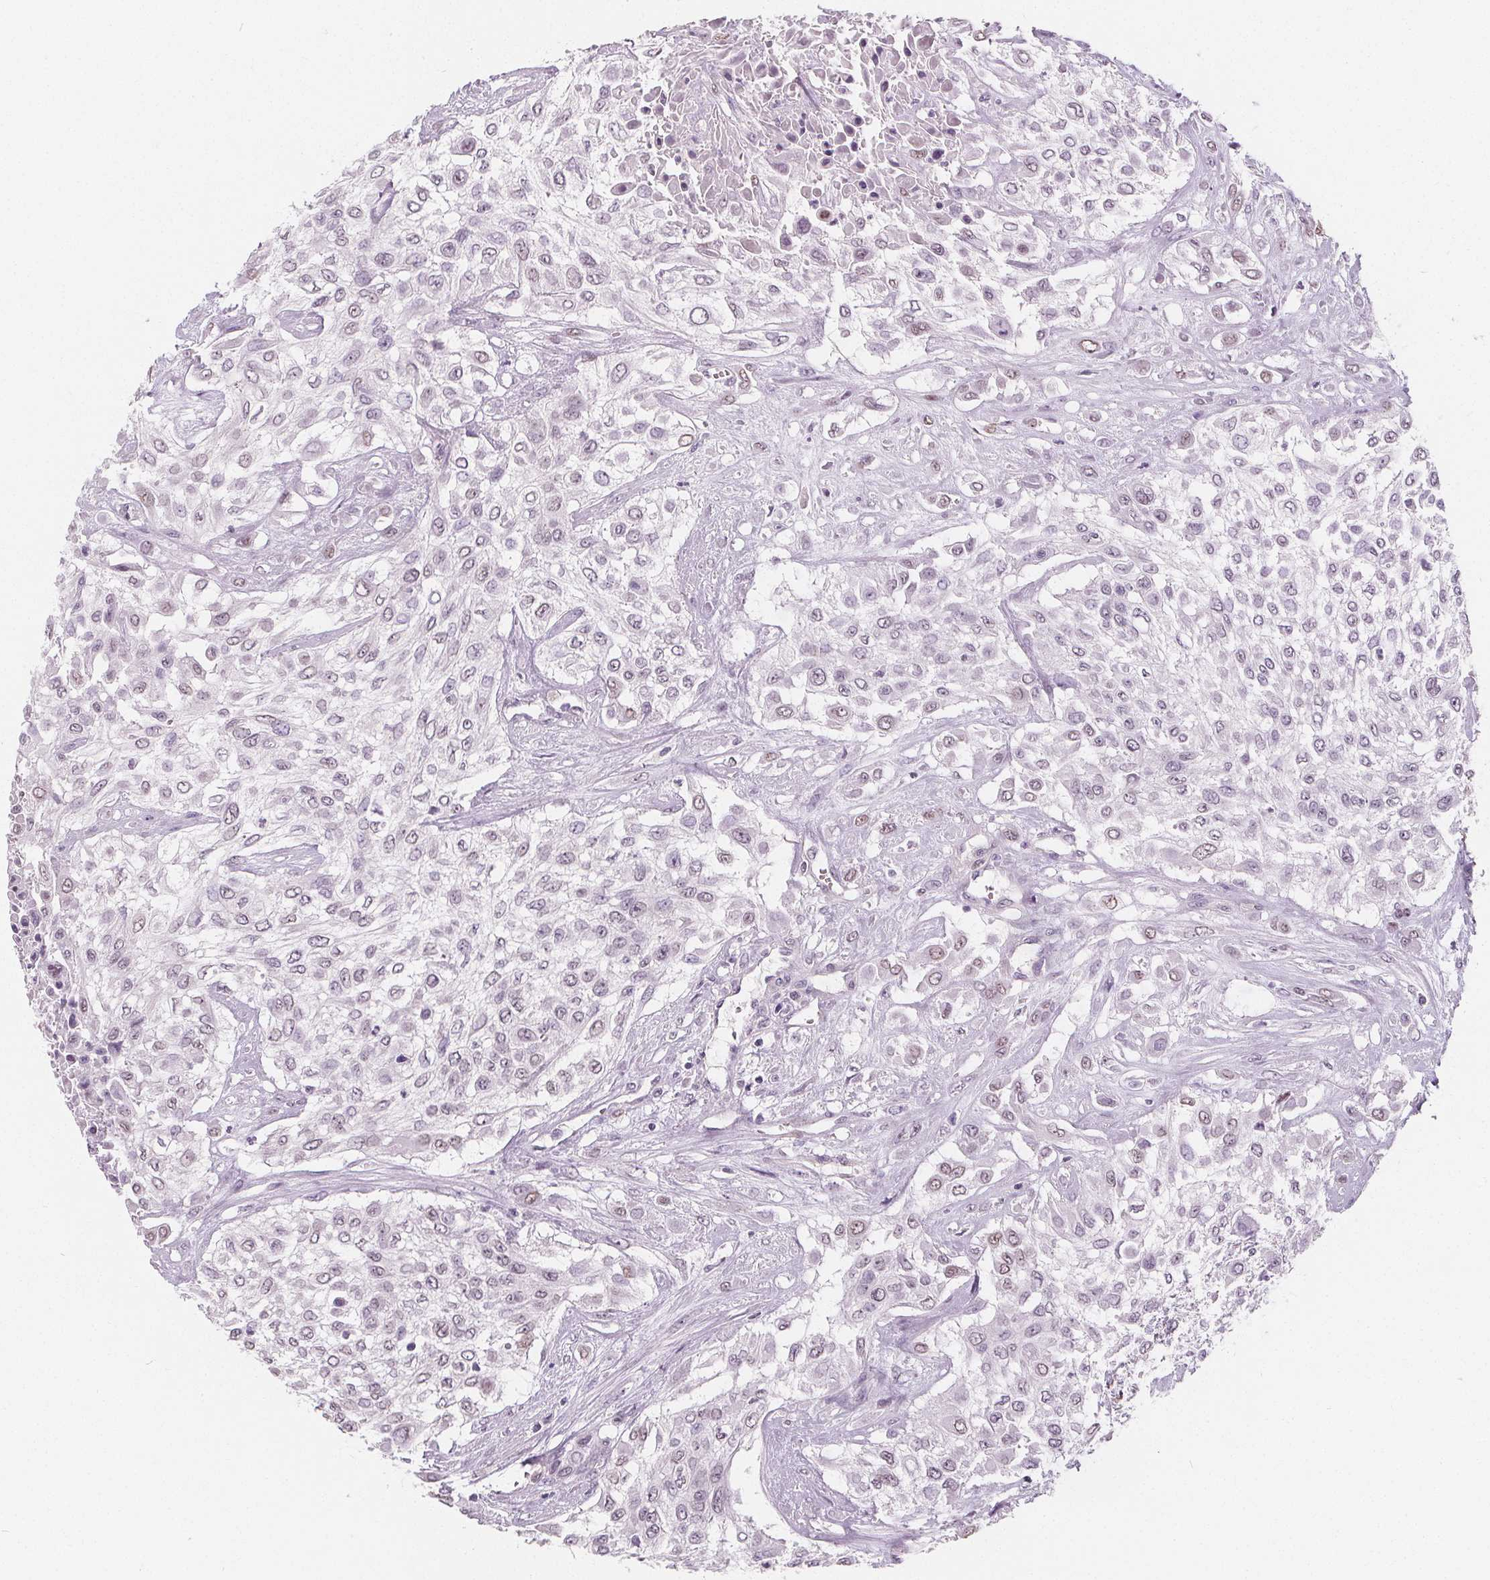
{"staining": {"intensity": "weak", "quantity": "<25%", "location": "nuclear"}, "tissue": "urothelial cancer", "cell_type": "Tumor cells", "image_type": "cancer", "snomed": [{"axis": "morphology", "description": "Urothelial carcinoma, High grade"}, {"axis": "topography", "description": "Urinary bladder"}], "caption": "Urothelial cancer was stained to show a protein in brown. There is no significant positivity in tumor cells. (Stains: DAB immunohistochemistry with hematoxylin counter stain, Microscopy: brightfield microscopy at high magnification).", "gene": "DBX2", "patient": {"sex": "male", "age": 57}}